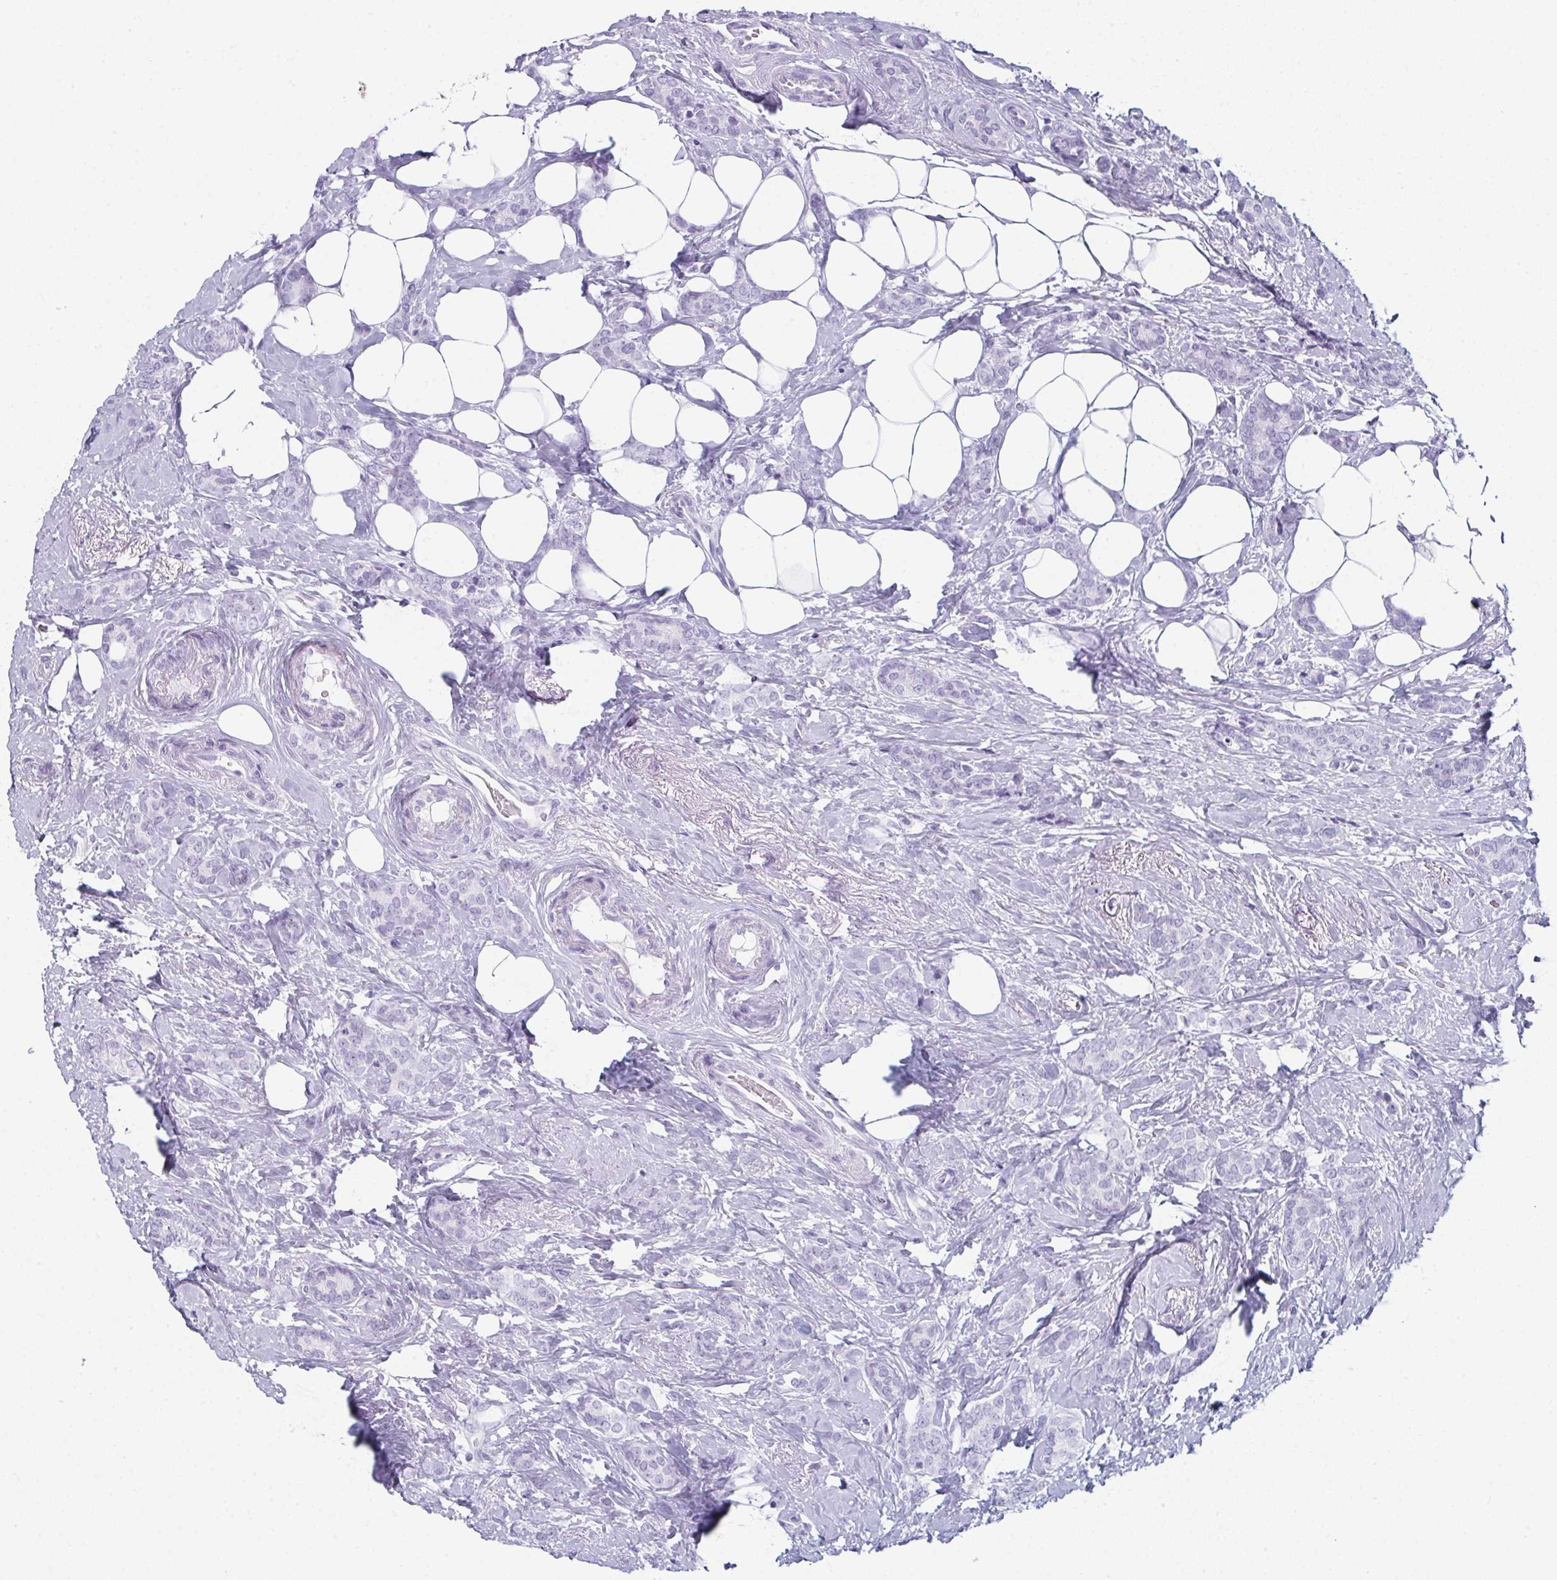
{"staining": {"intensity": "negative", "quantity": "none", "location": "none"}, "tissue": "breast cancer", "cell_type": "Tumor cells", "image_type": "cancer", "snomed": [{"axis": "morphology", "description": "Normal tissue, NOS"}, {"axis": "morphology", "description": "Duct carcinoma"}, {"axis": "topography", "description": "Breast"}], "caption": "Immunohistochemistry image of breast infiltrating ductal carcinoma stained for a protein (brown), which exhibits no positivity in tumor cells.", "gene": "ENKUR", "patient": {"sex": "female", "age": 77}}